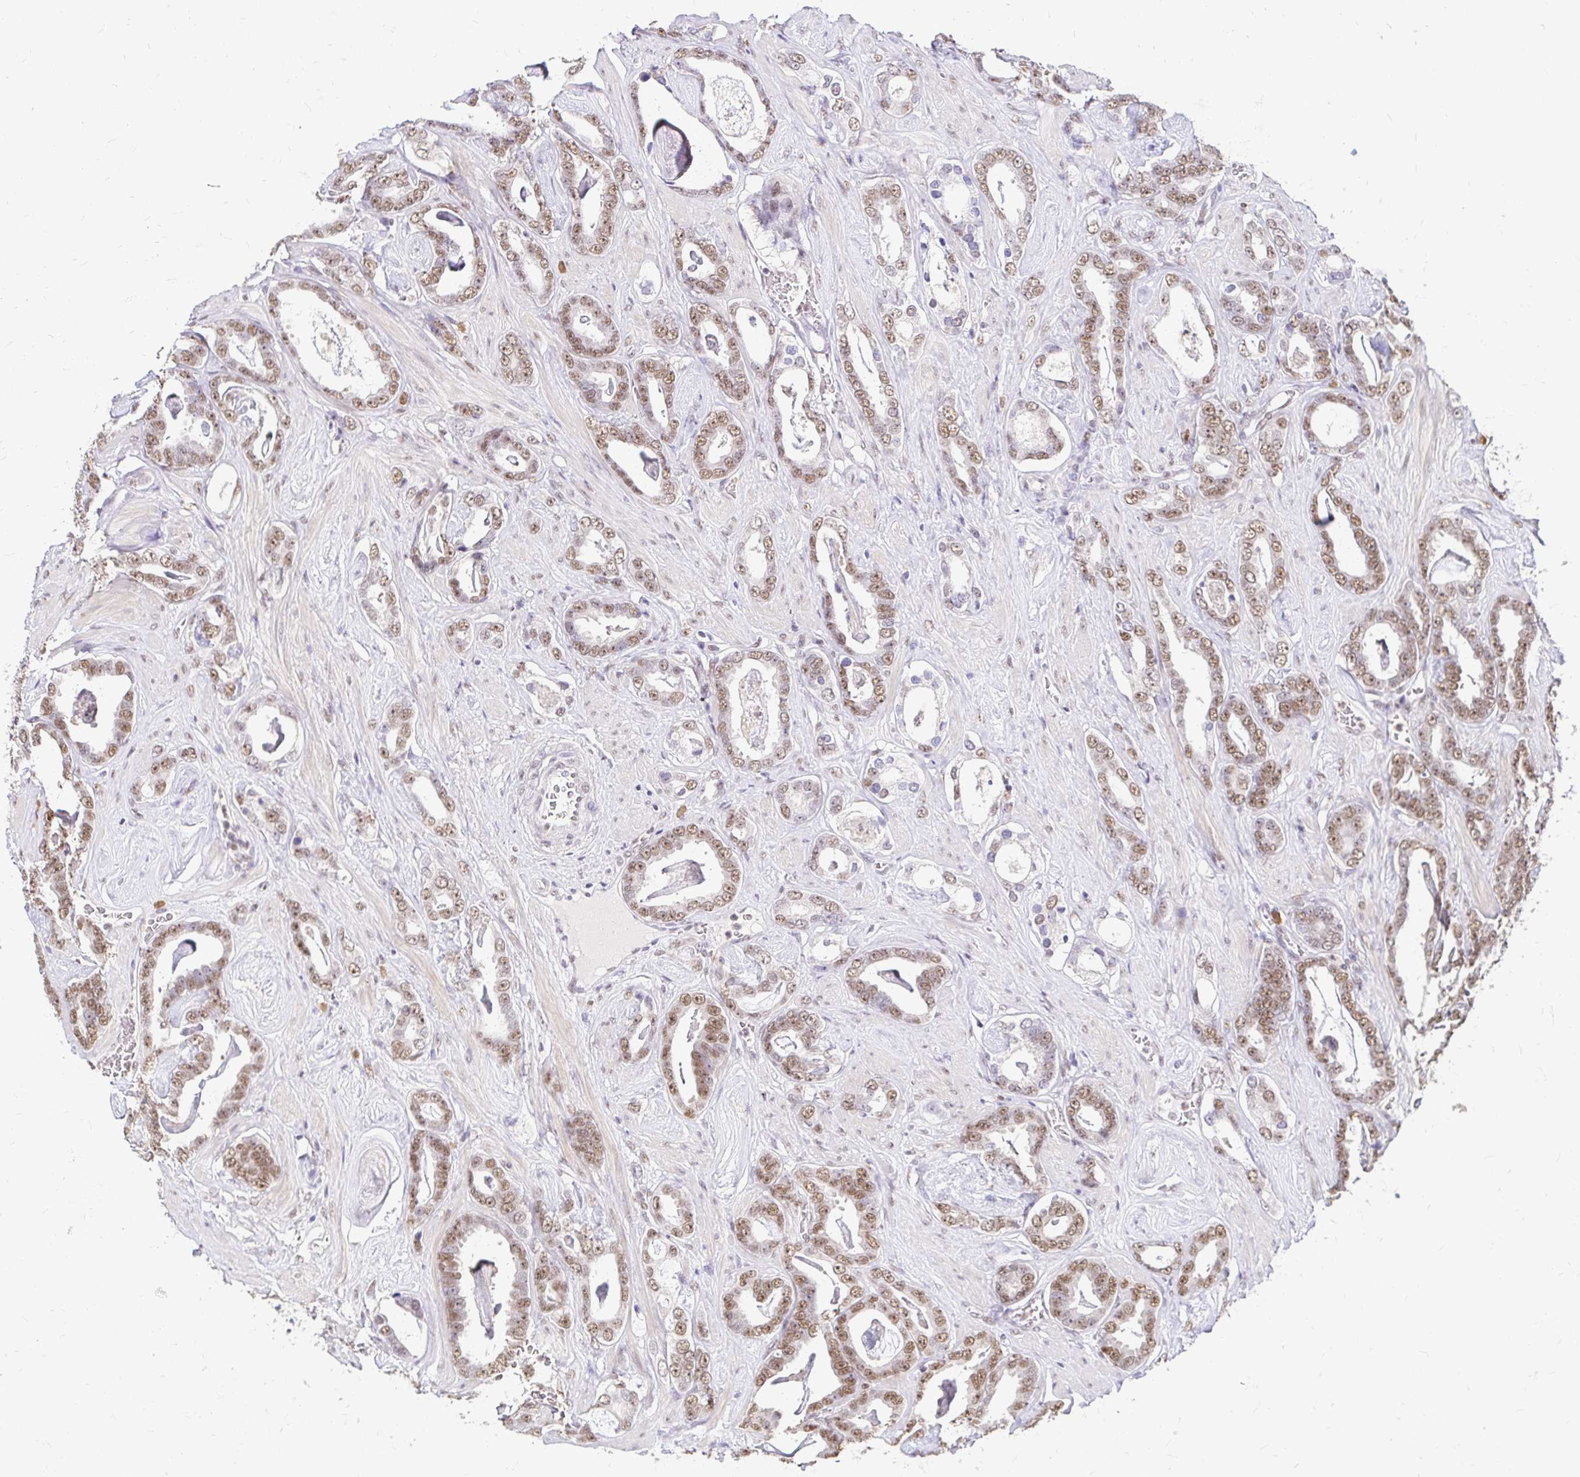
{"staining": {"intensity": "moderate", "quantity": ">75%", "location": "nuclear"}, "tissue": "prostate cancer", "cell_type": "Tumor cells", "image_type": "cancer", "snomed": [{"axis": "morphology", "description": "Adenocarcinoma, High grade"}, {"axis": "topography", "description": "Prostate"}], "caption": "A high-resolution photomicrograph shows immunohistochemistry staining of prostate cancer, which shows moderate nuclear staining in approximately >75% of tumor cells. The protein is stained brown, and the nuclei are stained in blue (DAB (3,3'-diaminobenzidine) IHC with brightfield microscopy, high magnification).", "gene": "RIMS4", "patient": {"sex": "male", "age": 63}}